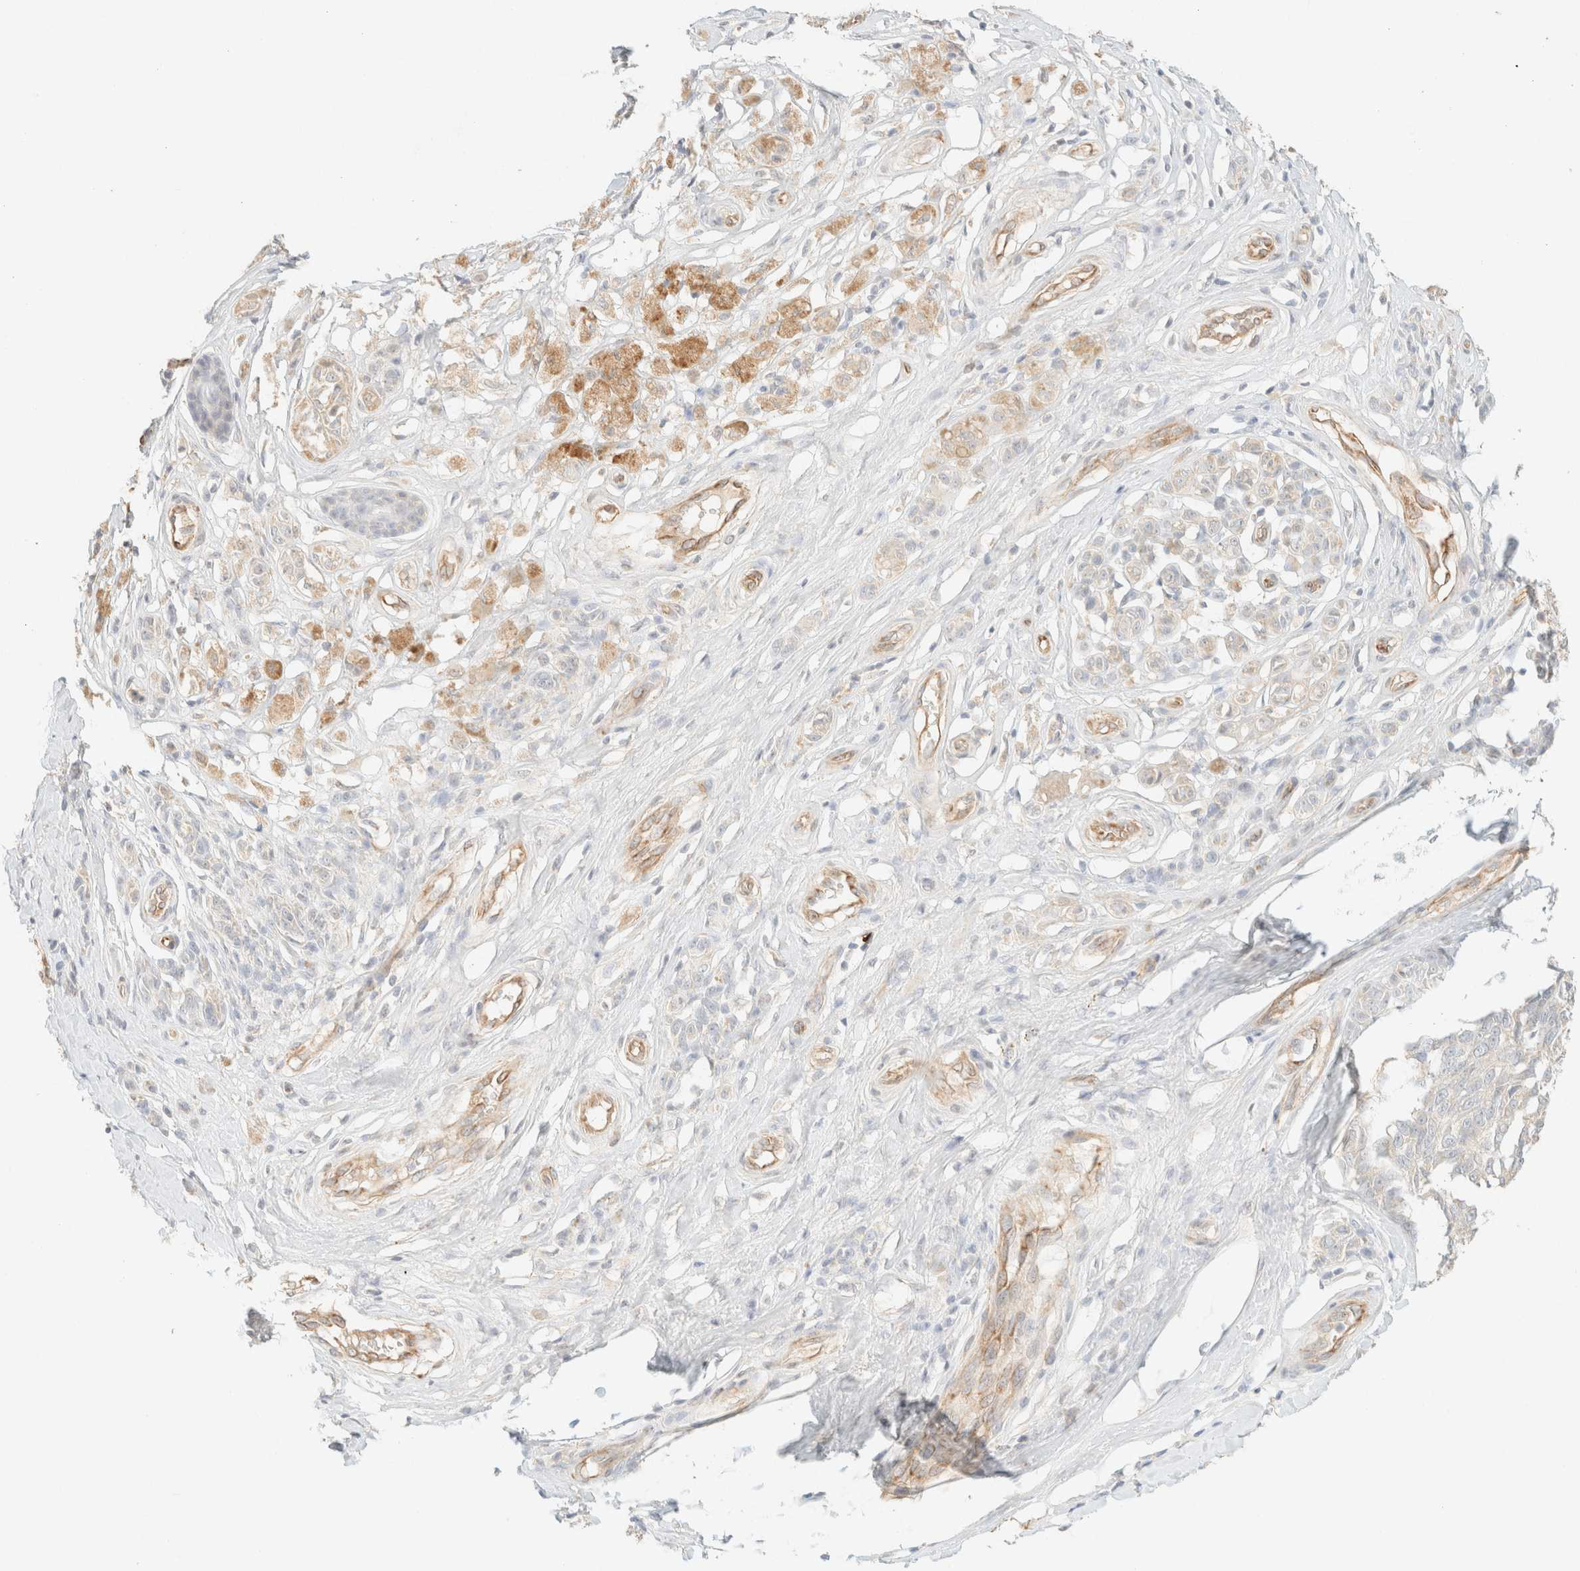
{"staining": {"intensity": "negative", "quantity": "none", "location": "none"}, "tissue": "melanoma", "cell_type": "Tumor cells", "image_type": "cancer", "snomed": [{"axis": "morphology", "description": "Malignant melanoma, NOS"}, {"axis": "topography", "description": "Skin"}], "caption": "The immunohistochemistry (IHC) photomicrograph has no significant expression in tumor cells of melanoma tissue.", "gene": "SPARCL1", "patient": {"sex": "female", "age": 64}}